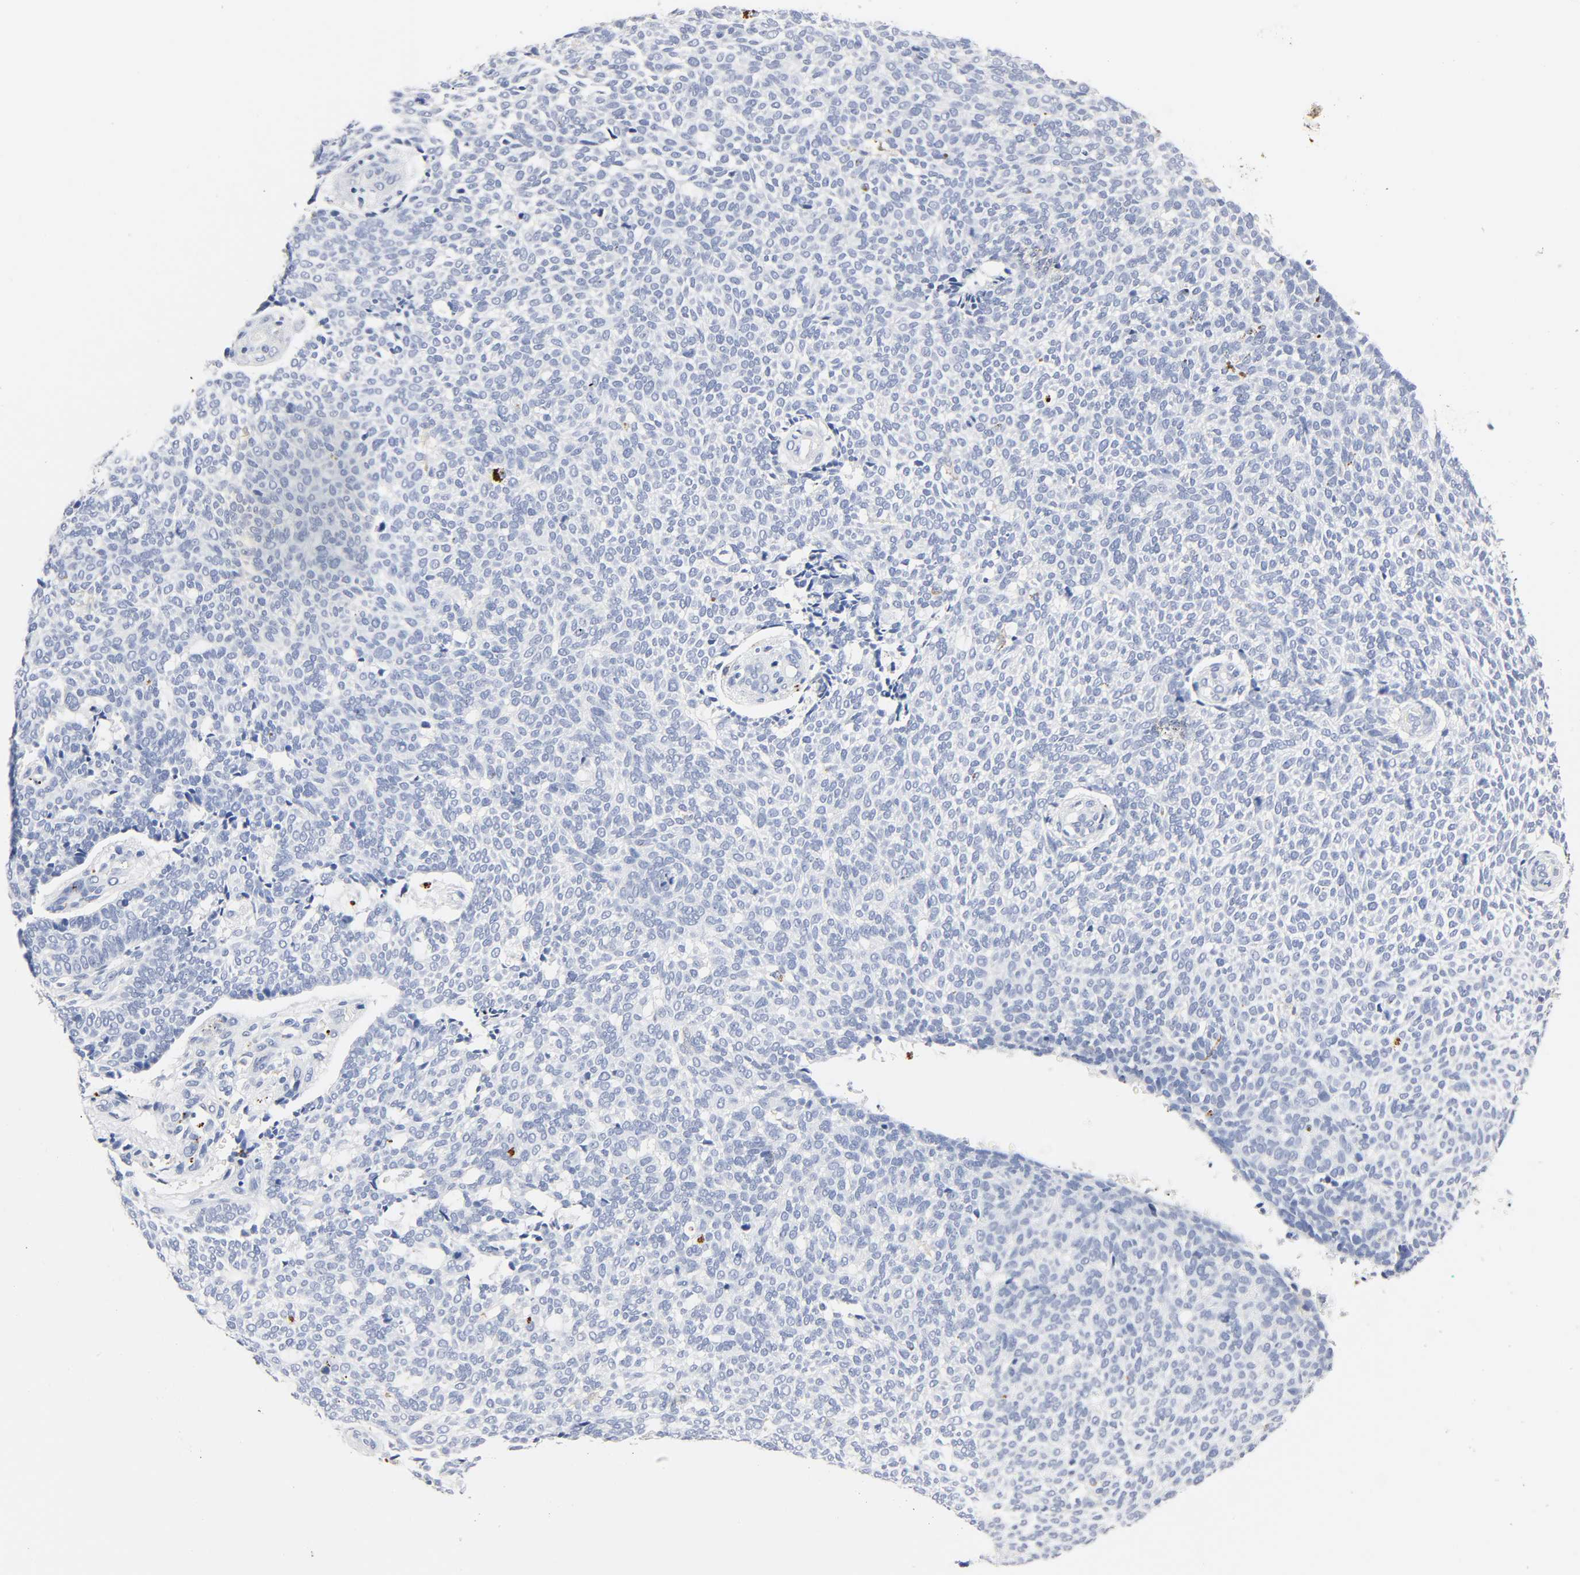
{"staining": {"intensity": "negative", "quantity": "none", "location": "none"}, "tissue": "skin cancer", "cell_type": "Tumor cells", "image_type": "cancer", "snomed": [{"axis": "morphology", "description": "Normal tissue, NOS"}, {"axis": "morphology", "description": "Basal cell carcinoma"}, {"axis": "topography", "description": "Skin"}], "caption": "Immunohistochemical staining of skin cancer reveals no significant staining in tumor cells.", "gene": "PLP1", "patient": {"sex": "male", "age": 87}}